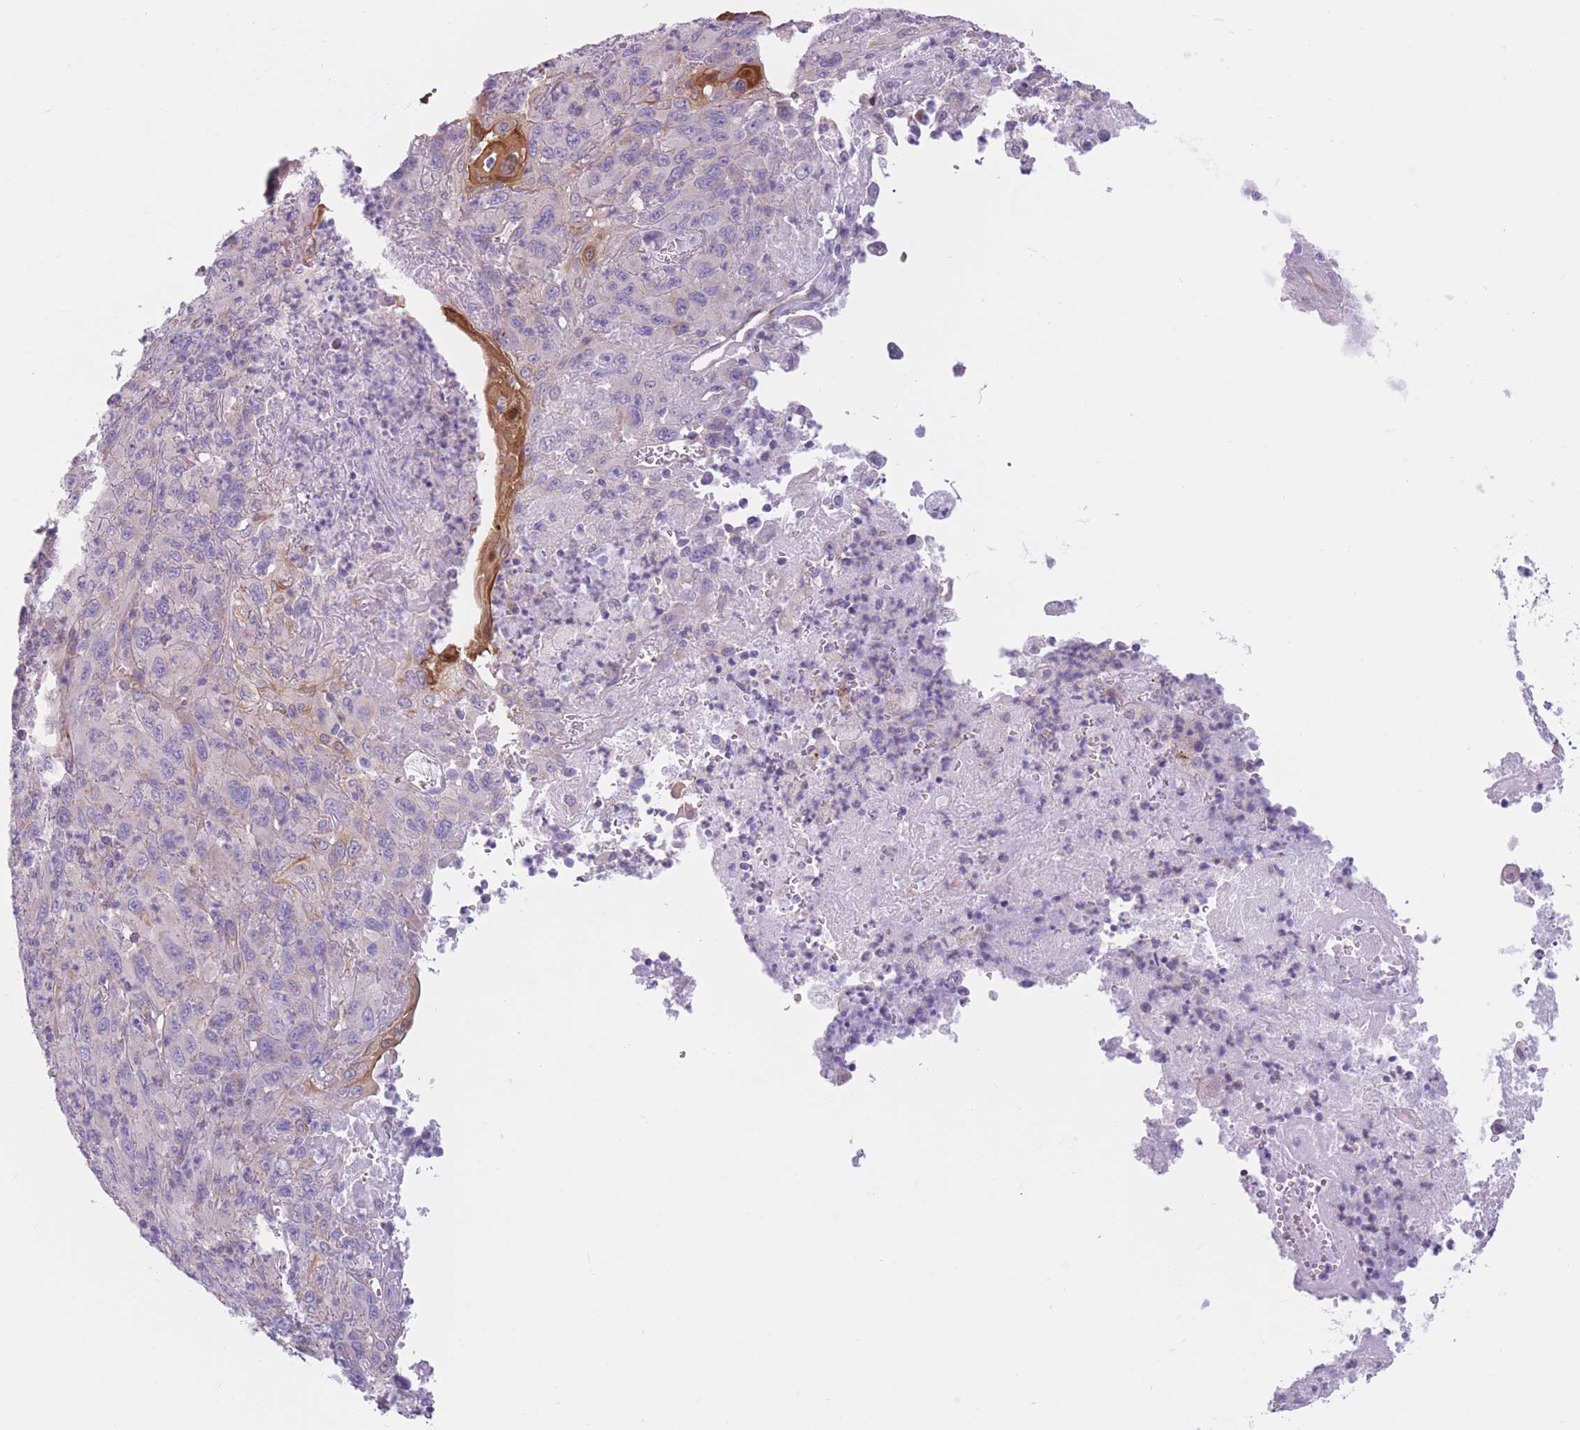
{"staining": {"intensity": "negative", "quantity": "none", "location": "none"}, "tissue": "melanoma", "cell_type": "Tumor cells", "image_type": "cancer", "snomed": [{"axis": "morphology", "description": "Malignant melanoma, Metastatic site"}, {"axis": "topography", "description": "Skin"}], "caption": "IHC image of human melanoma stained for a protein (brown), which demonstrates no expression in tumor cells.", "gene": "SERPINB3", "patient": {"sex": "female", "age": 56}}